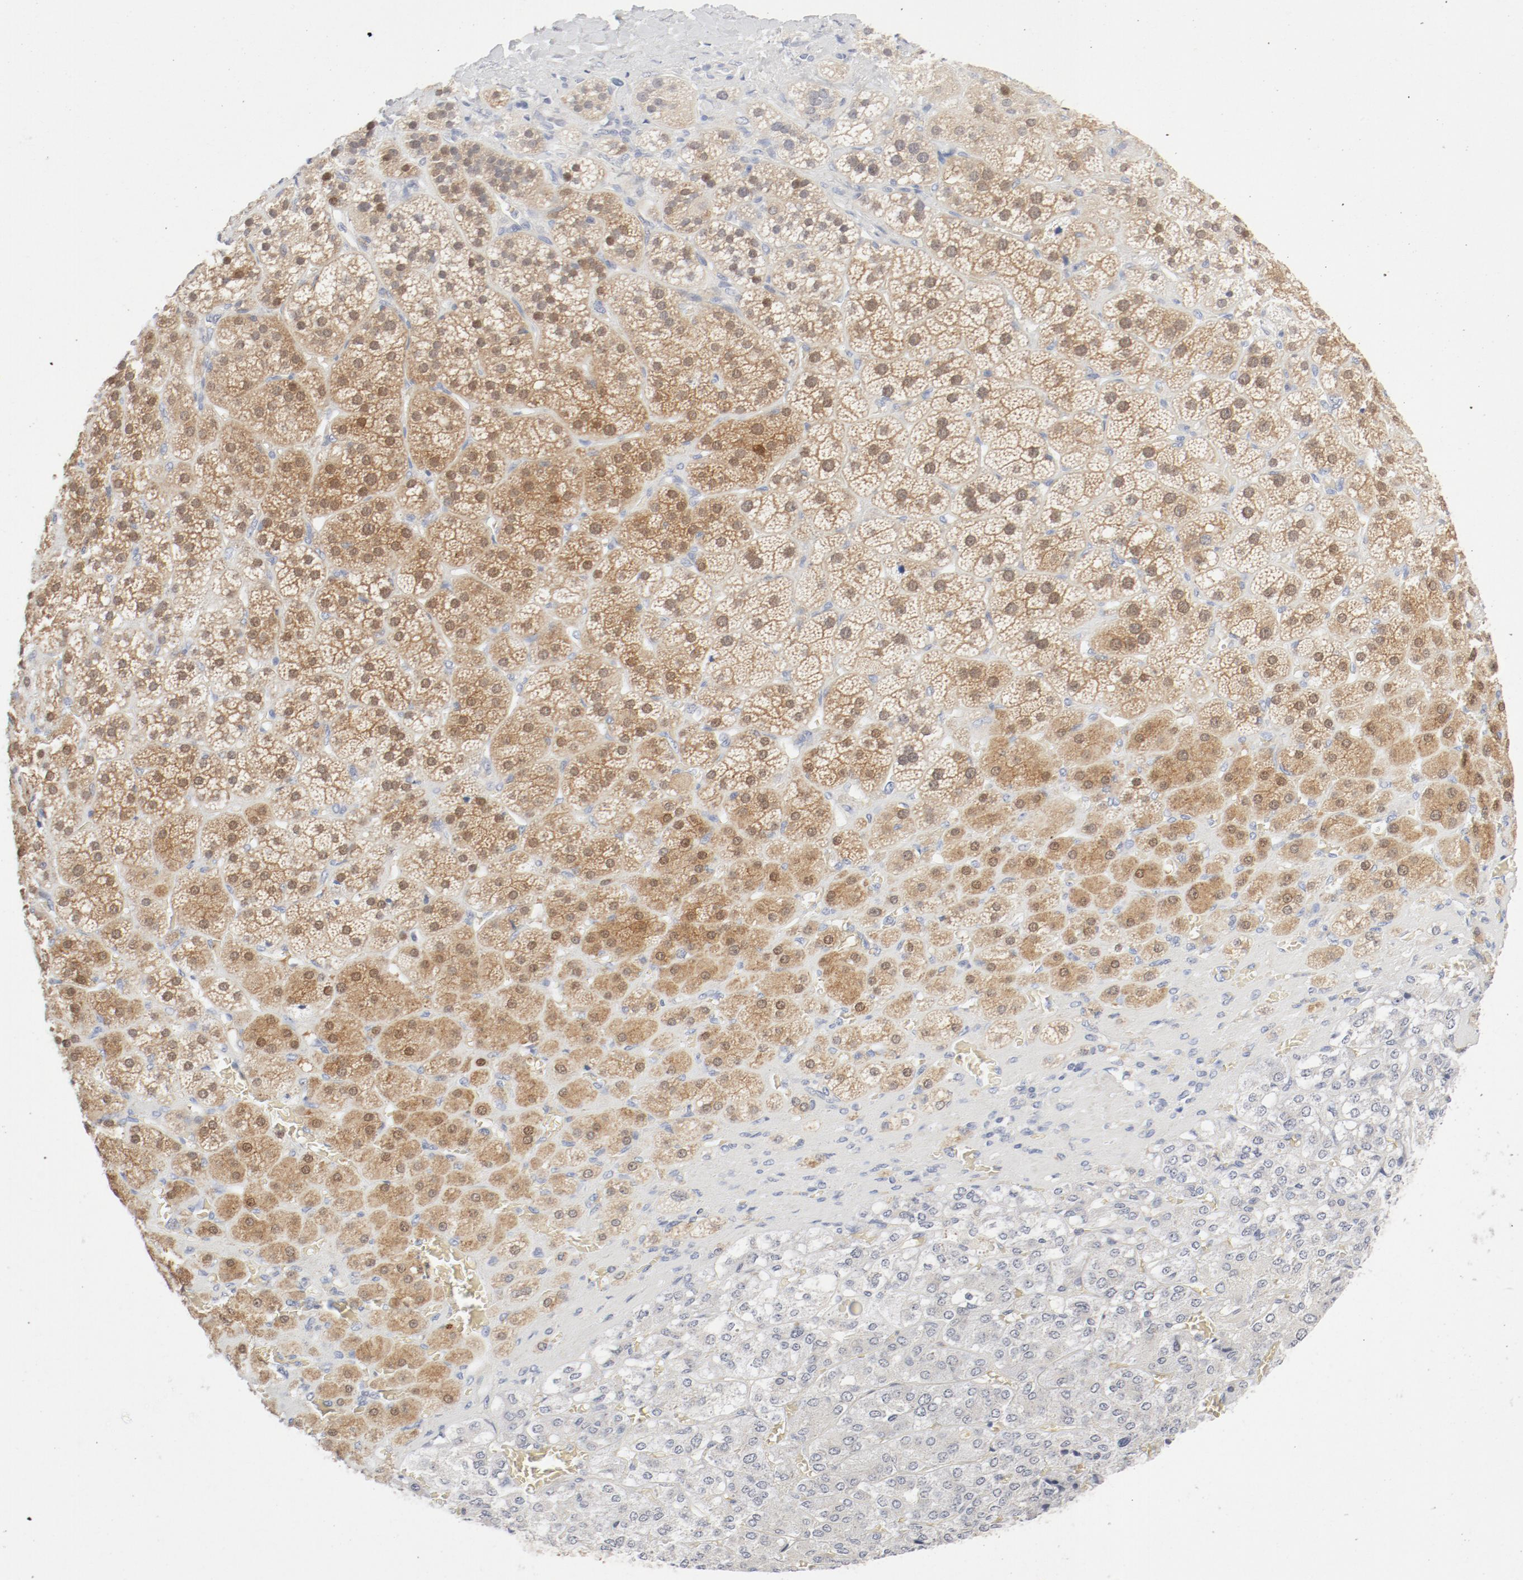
{"staining": {"intensity": "moderate", "quantity": ">75%", "location": "cytoplasmic/membranous,nuclear"}, "tissue": "adrenal gland", "cell_type": "Glandular cells", "image_type": "normal", "snomed": [{"axis": "morphology", "description": "Normal tissue, NOS"}, {"axis": "topography", "description": "Adrenal gland"}], "caption": "Protein staining by immunohistochemistry (IHC) reveals moderate cytoplasmic/membranous,nuclear staining in approximately >75% of glandular cells in normal adrenal gland.", "gene": "PGM1", "patient": {"sex": "female", "age": 71}}